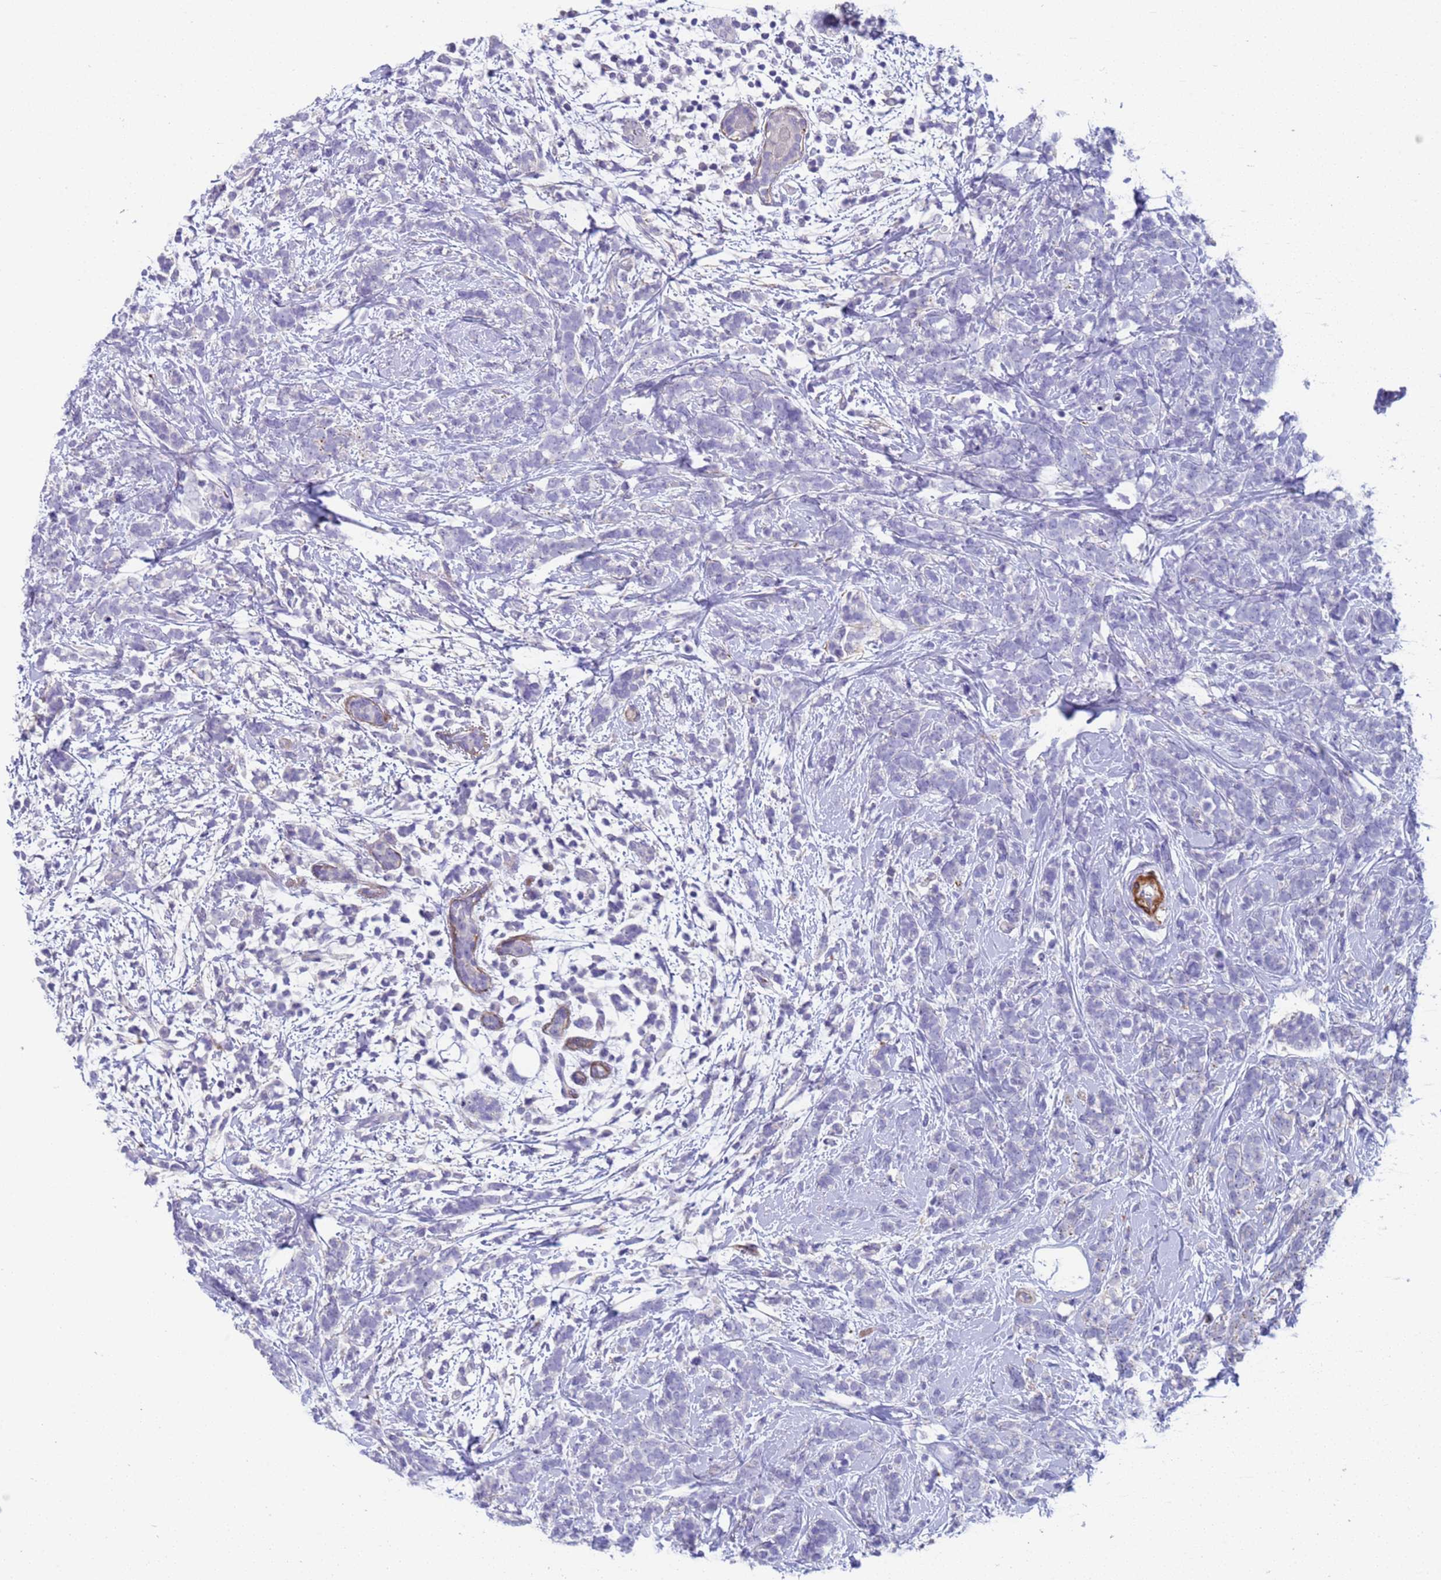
{"staining": {"intensity": "negative", "quantity": "none", "location": "none"}, "tissue": "breast cancer", "cell_type": "Tumor cells", "image_type": "cancer", "snomed": [{"axis": "morphology", "description": "Lobular carcinoma"}, {"axis": "topography", "description": "Breast"}], "caption": "This is a histopathology image of immunohistochemistry staining of breast lobular carcinoma, which shows no expression in tumor cells. (DAB (3,3'-diaminobenzidine) immunohistochemistry (IHC) visualized using brightfield microscopy, high magnification).", "gene": "KBTBD3", "patient": {"sex": "female", "age": 58}}